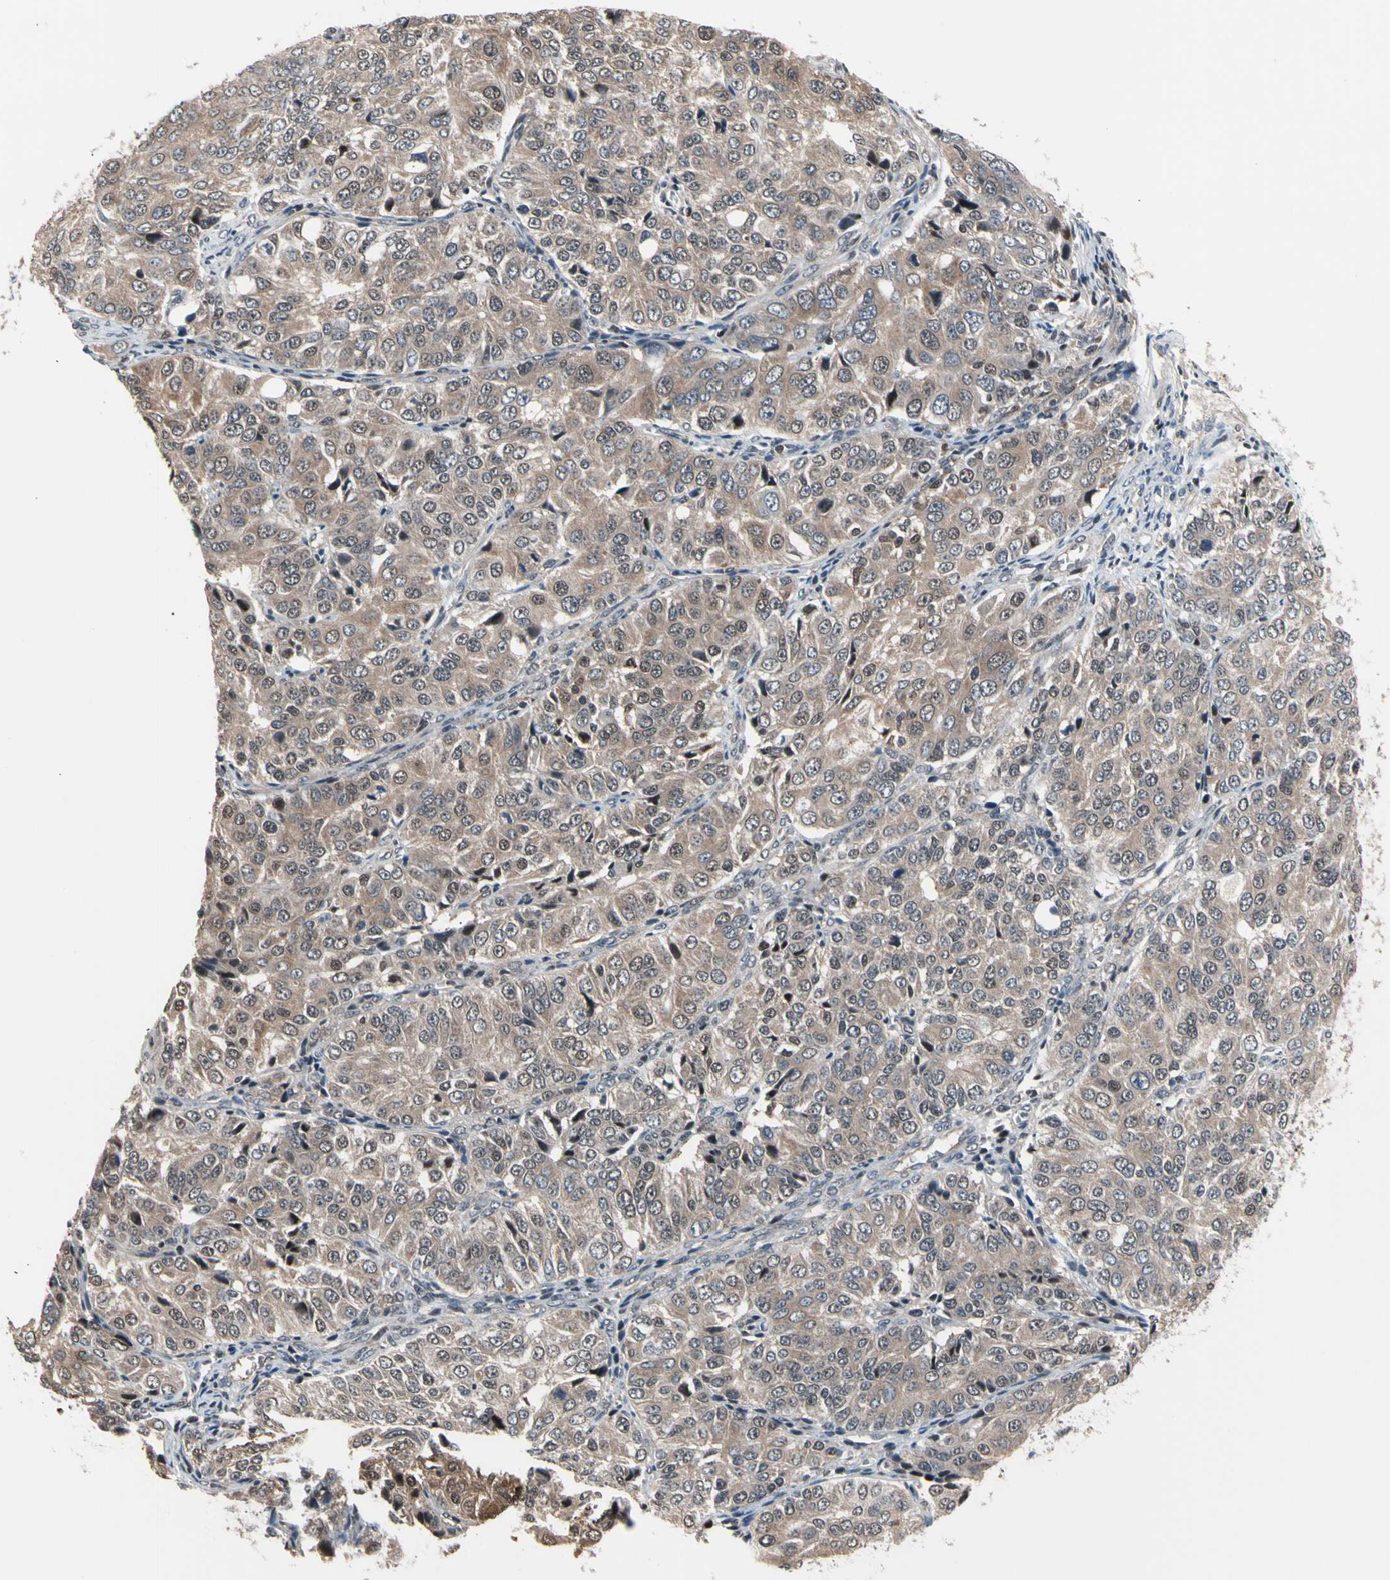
{"staining": {"intensity": "weak", "quantity": ">75%", "location": "cytoplasmic/membranous,nuclear"}, "tissue": "ovarian cancer", "cell_type": "Tumor cells", "image_type": "cancer", "snomed": [{"axis": "morphology", "description": "Carcinoma, endometroid"}, {"axis": "topography", "description": "Ovary"}], "caption": "A brown stain shows weak cytoplasmic/membranous and nuclear positivity of a protein in human endometroid carcinoma (ovarian) tumor cells. (Stains: DAB (3,3'-diaminobenzidine) in brown, nuclei in blue, Microscopy: brightfield microscopy at high magnification).", "gene": "PSMA2", "patient": {"sex": "female", "age": 51}}